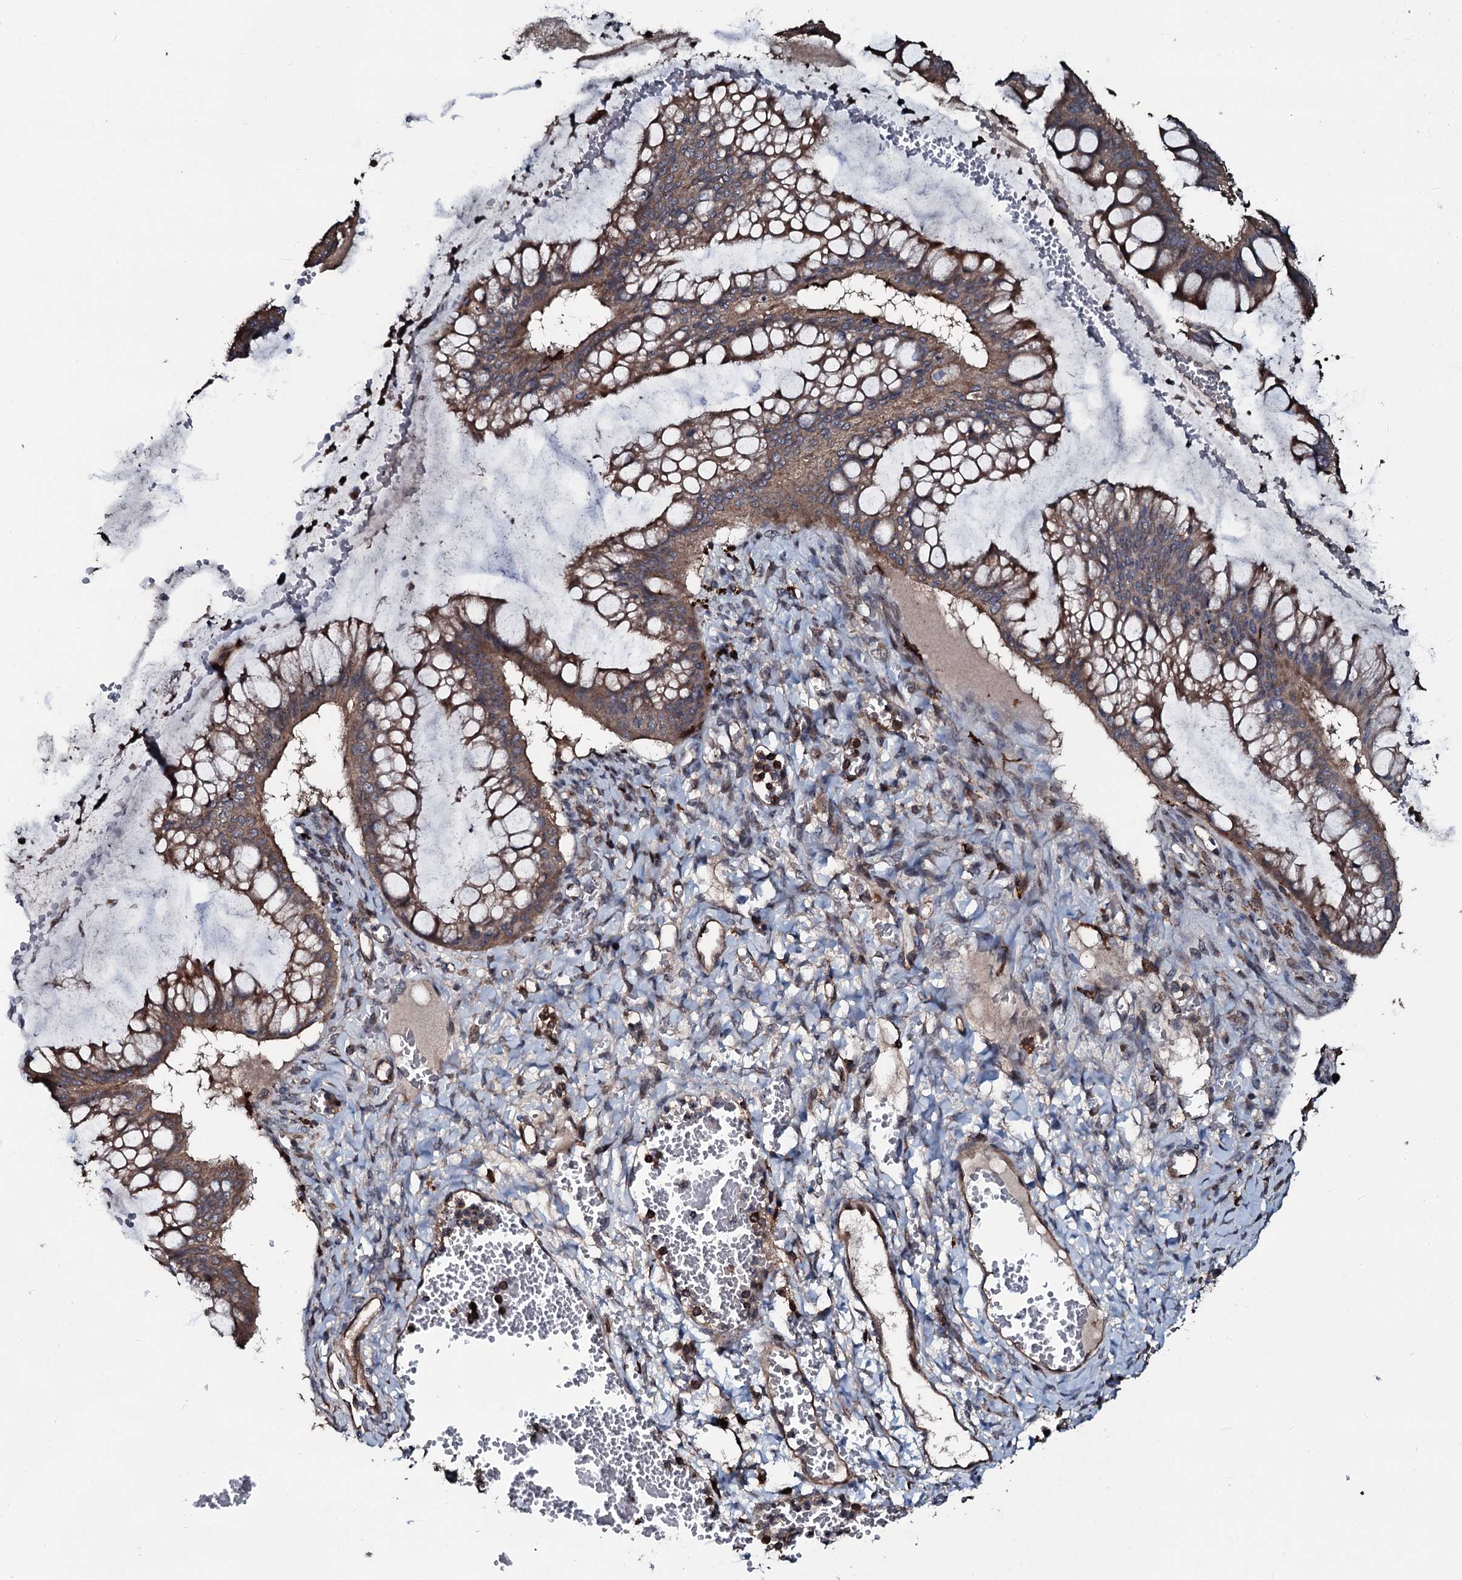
{"staining": {"intensity": "moderate", "quantity": ">75%", "location": "cytoplasmic/membranous"}, "tissue": "ovarian cancer", "cell_type": "Tumor cells", "image_type": "cancer", "snomed": [{"axis": "morphology", "description": "Cystadenocarcinoma, mucinous, NOS"}, {"axis": "topography", "description": "Ovary"}], "caption": "This image exhibits ovarian cancer stained with immunohistochemistry (IHC) to label a protein in brown. The cytoplasmic/membranous of tumor cells show moderate positivity for the protein. Nuclei are counter-stained blue.", "gene": "TPGS2", "patient": {"sex": "female", "age": 73}}